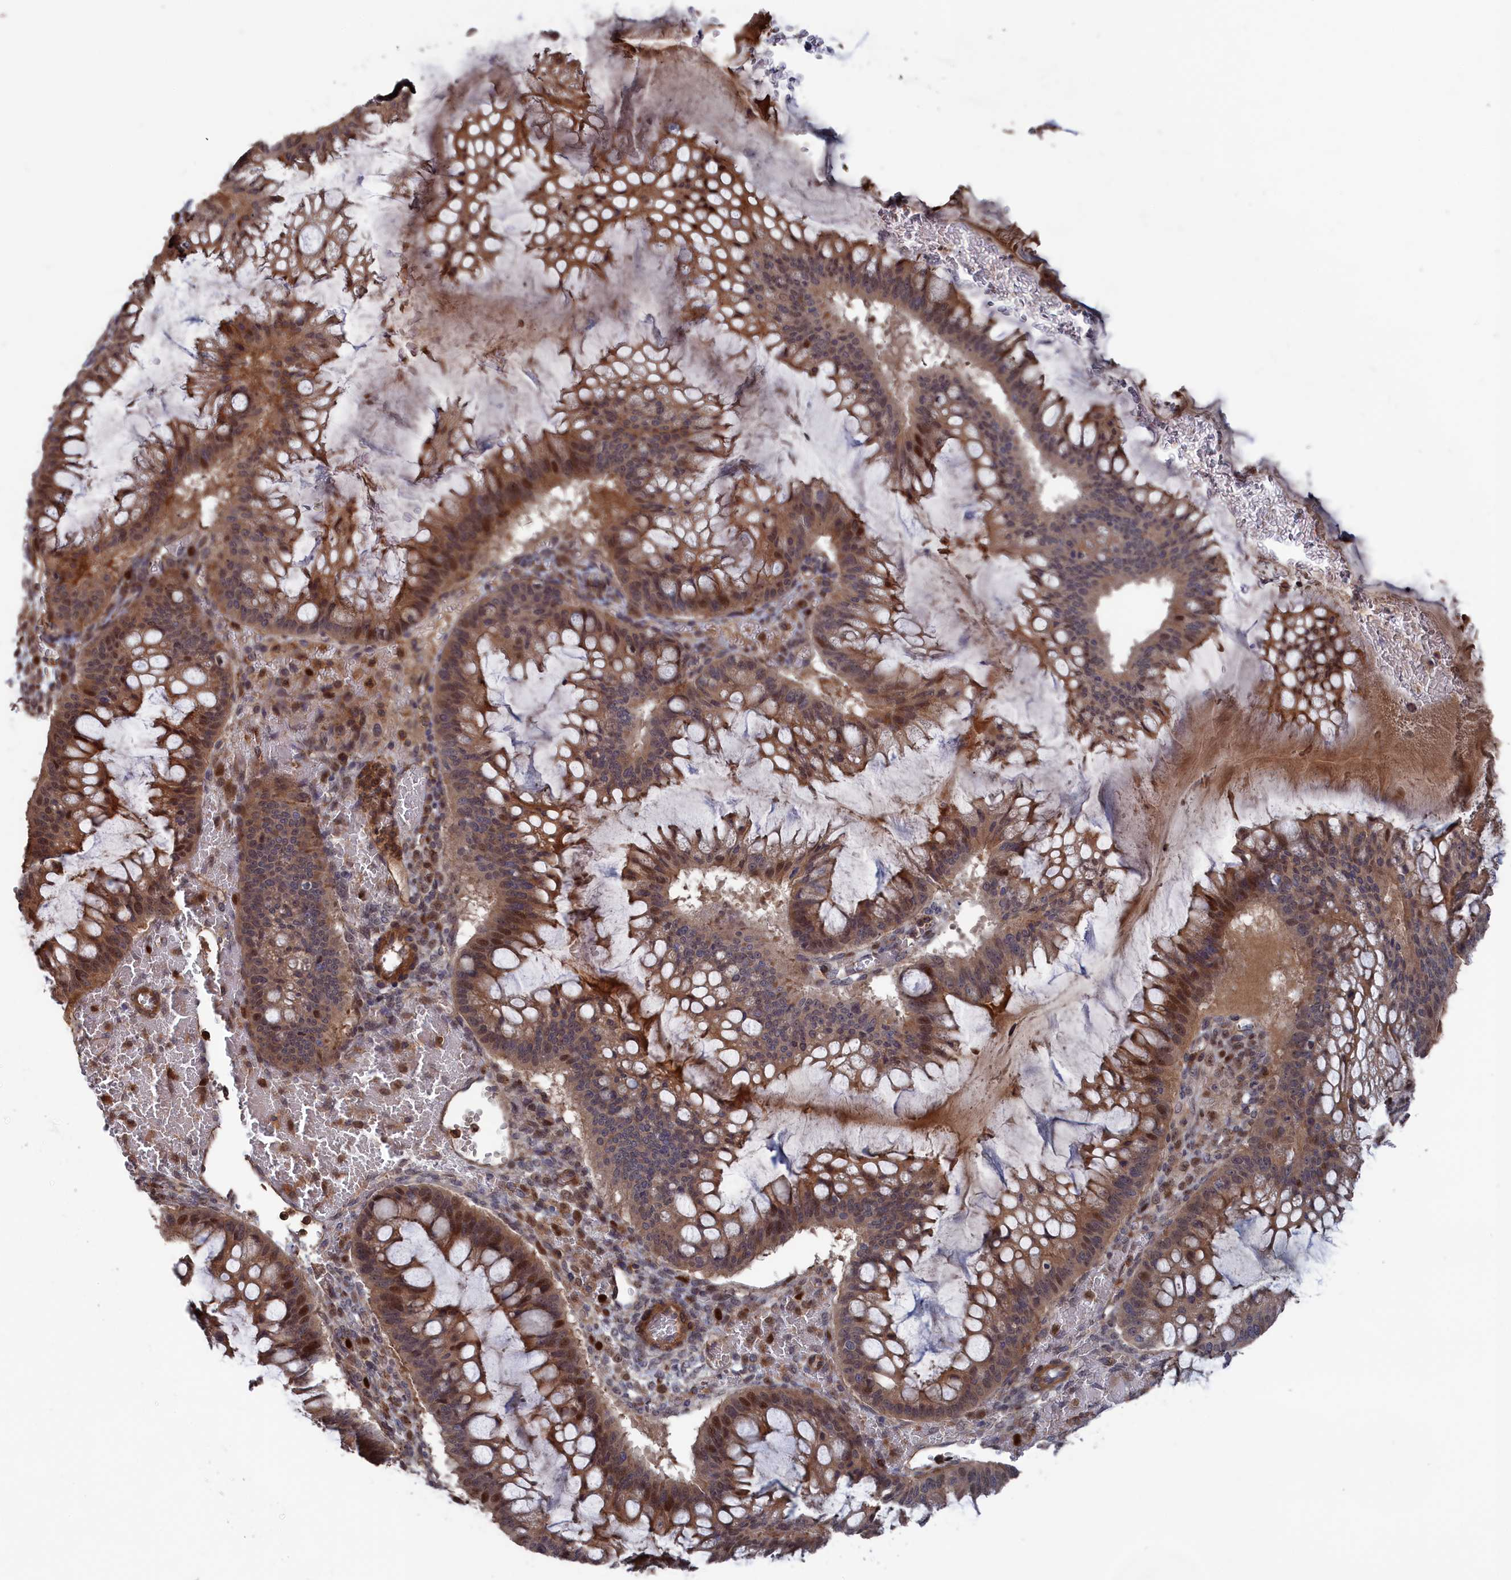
{"staining": {"intensity": "moderate", "quantity": "25%-75%", "location": "cytoplasmic/membranous,nuclear"}, "tissue": "ovarian cancer", "cell_type": "Tumor cells", "image_type": "cancer", "snomed": [{"axis": "morphology", "description": "Cystadenocarcinoma, mucinous, NOS"}, {"axis": "topography", "description": "Ovary"}], "caption": "A micrograph of mucinous cystadenocarcinoma (ovarian) stained for a protein exhibits moderate cytoplasmic/membranous and nuclear brown staining in tumor cells.", "gene": "PLA2G15", "patient": {"sex": "female", "age": 73}}